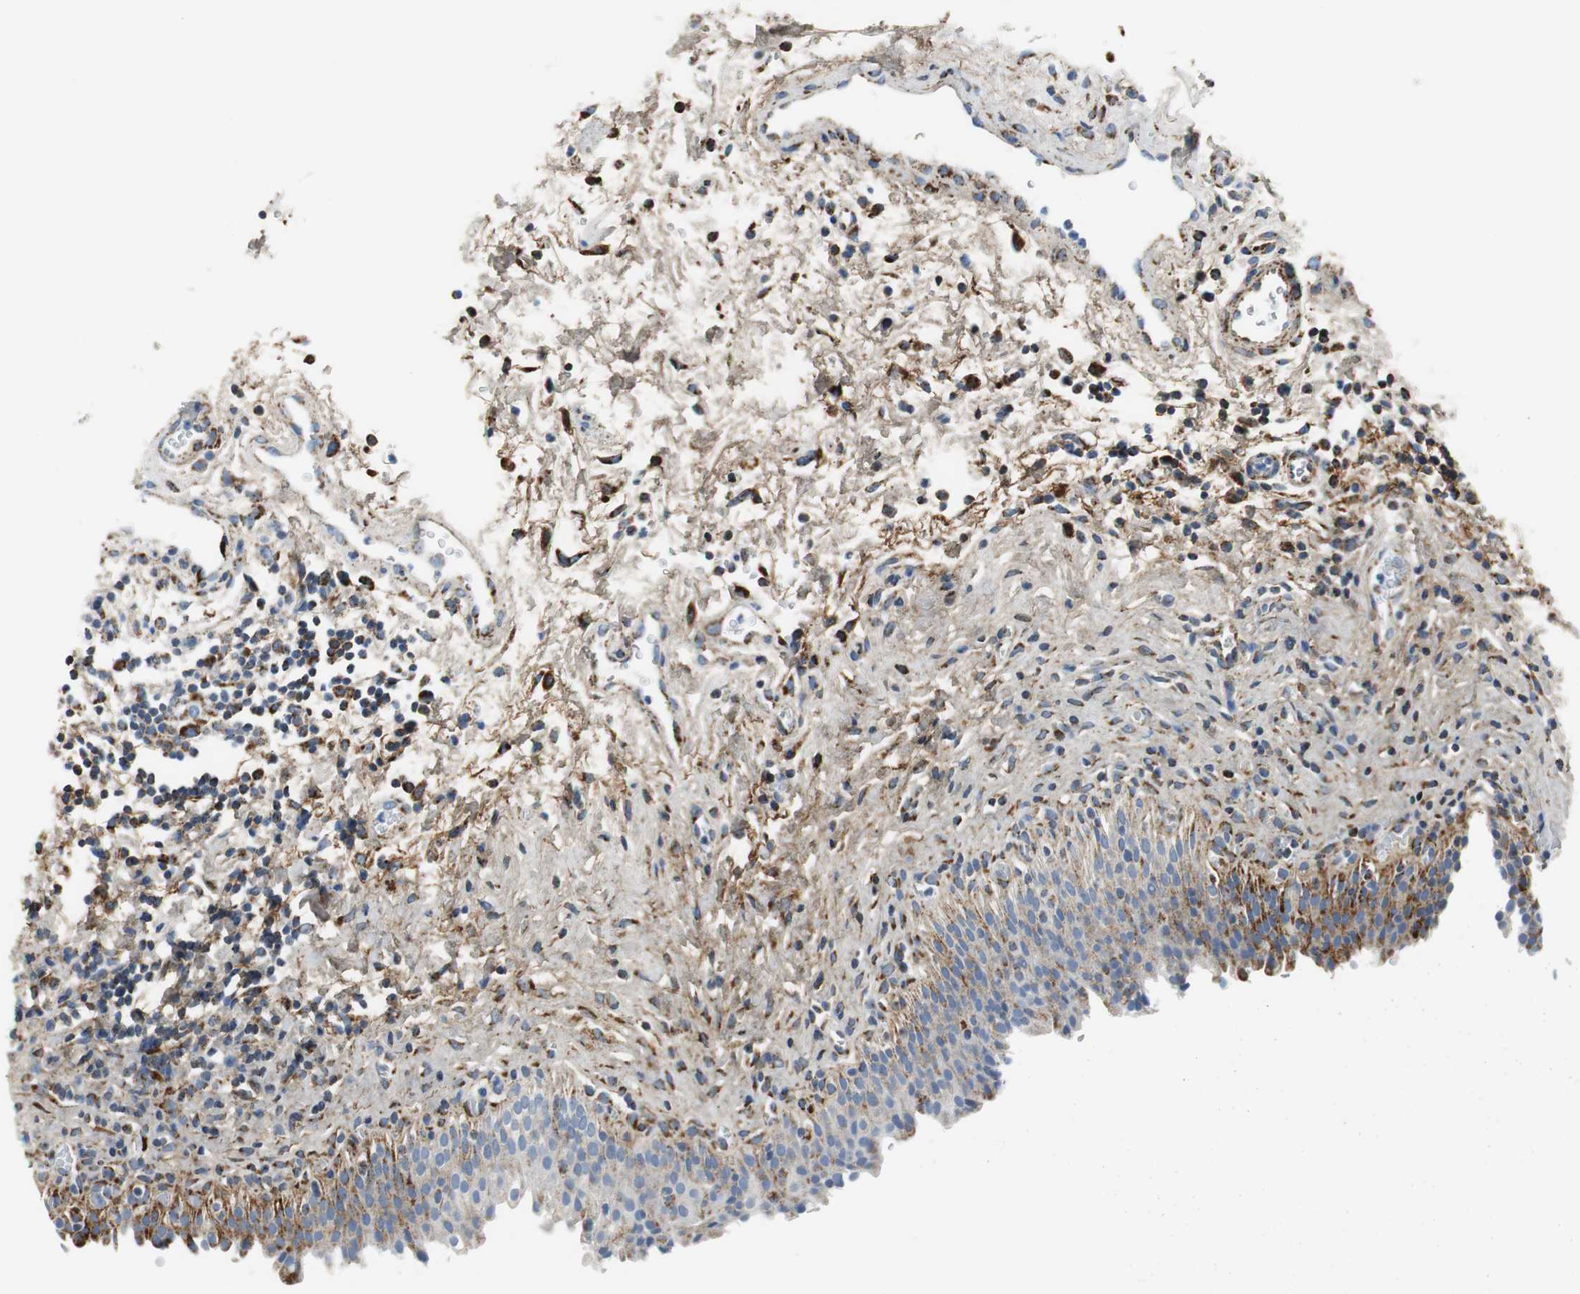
{"staining": {"intensity": "strong", "quantity": ">75%", "location": "cytoplasmic/membranous"}, "tissue": "urinary bladder", "cell_type": "Urothelial cells", "image_type": "normal", "snomed": [{"axis": "morphology", "description": "Normal tissue, NOS"}, {"axis": "topography", "description": "Urinary bladder"}], "caption": "An image of human urinary bladder stained for a protein shows strong cytoplasmic/membranous brown staining in urothelial cells.", "gene": "C1QTNF7", "patient": {"sex": "male", "age": 51}}